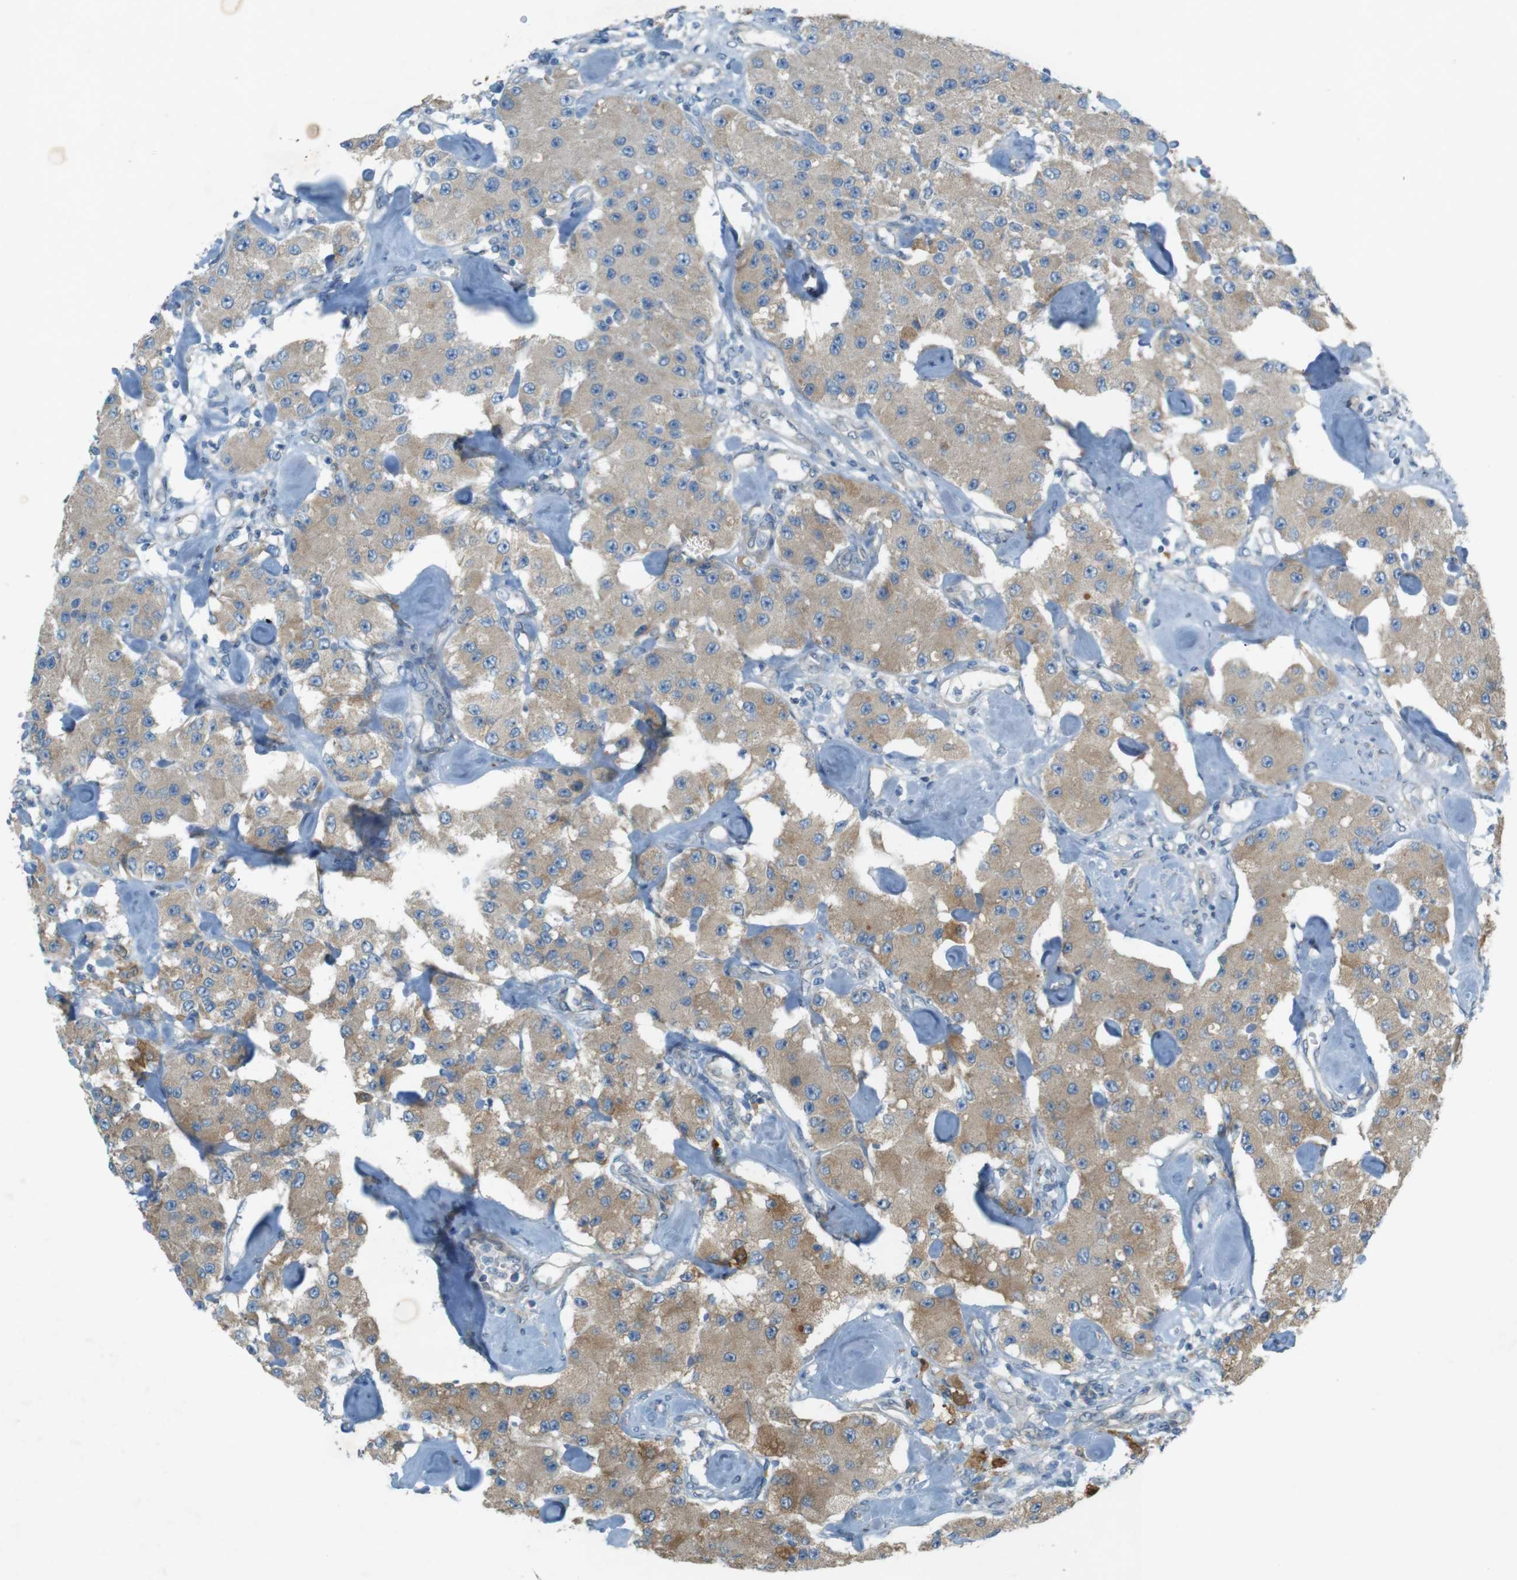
{"staining": {"intensity": "moderate", "quantity": "25%-75%", "location": "cytoplasmic/membranous"}, "tissue": "carcinoid", "cell_type": "Tumor cells", "image_type": "cancer", "snomed": [{"axis": "morphology", "description": "Carcinoid, malignant, NOS"}, {"axis": "topography", "description": "Pancreas"}], "caption": "A brown stain labels moderate cytoplasmic/membranous expression of a protein in human carcinoid tumor cells. (DAB IHC with brightfield microscopy, high magnification).", "gene": "TMEM41B", "patient": {"sex": "male", "age": 41}}